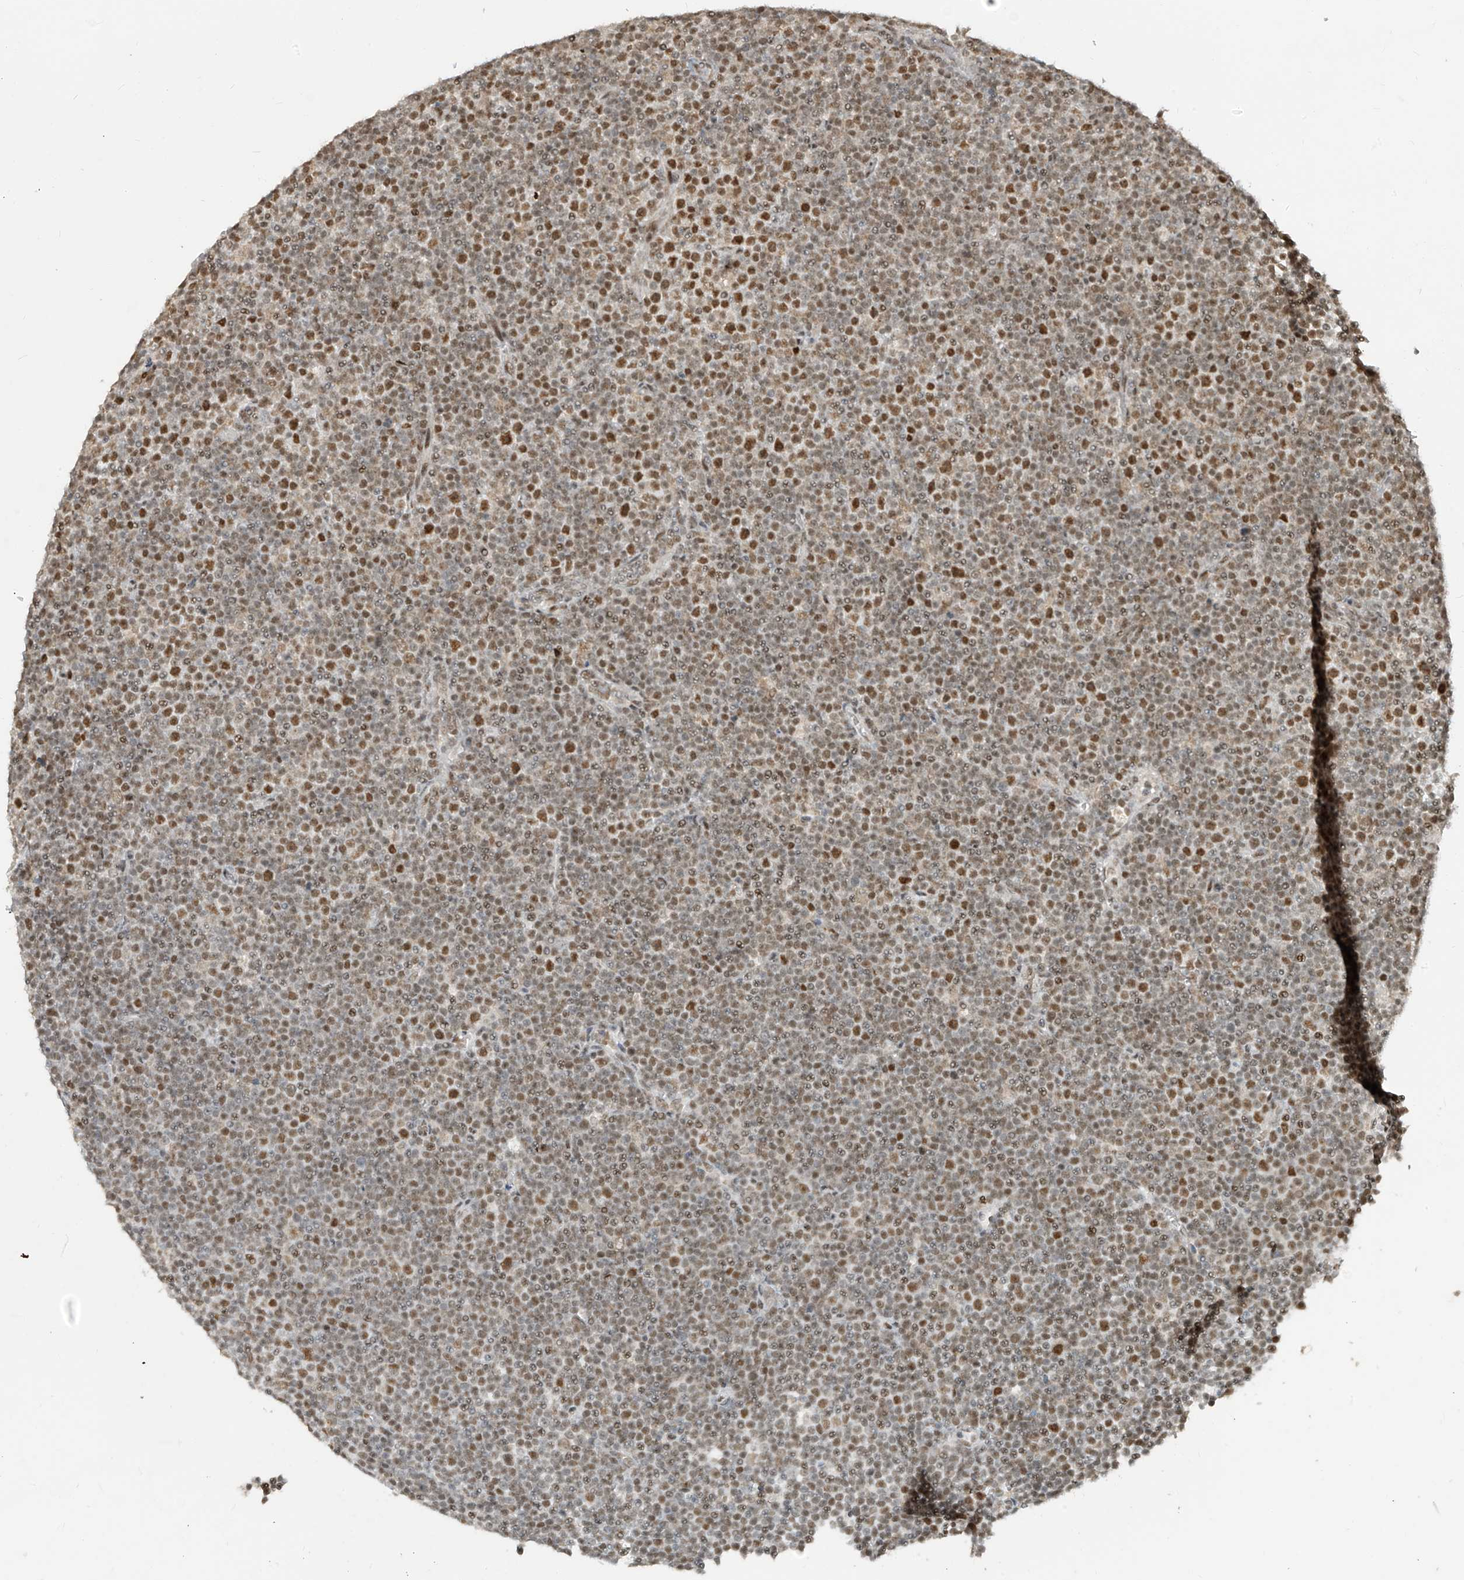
{"staining": {"intensity": "moderate", "quantity": ">75%", "location": "nuclear"}, "tissue": "lymphoma", "cell_type": "Tumor cells", "image_type": "cancer", "snomed": [{"axis": "morphology", "description": "Malignant lymphoma, non-Hodgkin's type, Low grade"}, {"axis": "topography", "description": "Lymph node"}], "caption": "High-magnification brightfield microscopy of malignant lymphoma, non-Hodgkin's type (low-grade) stained with DAB (3,3'-diaminobenzidine) (brown) and counterstained with hematoxylin (blue). tumor cells exhibit moderate nuclear positivity is seen in about>75% of cells.", "gene": "ZMYM2", "patient": {"sex": "female", "age": 67}}